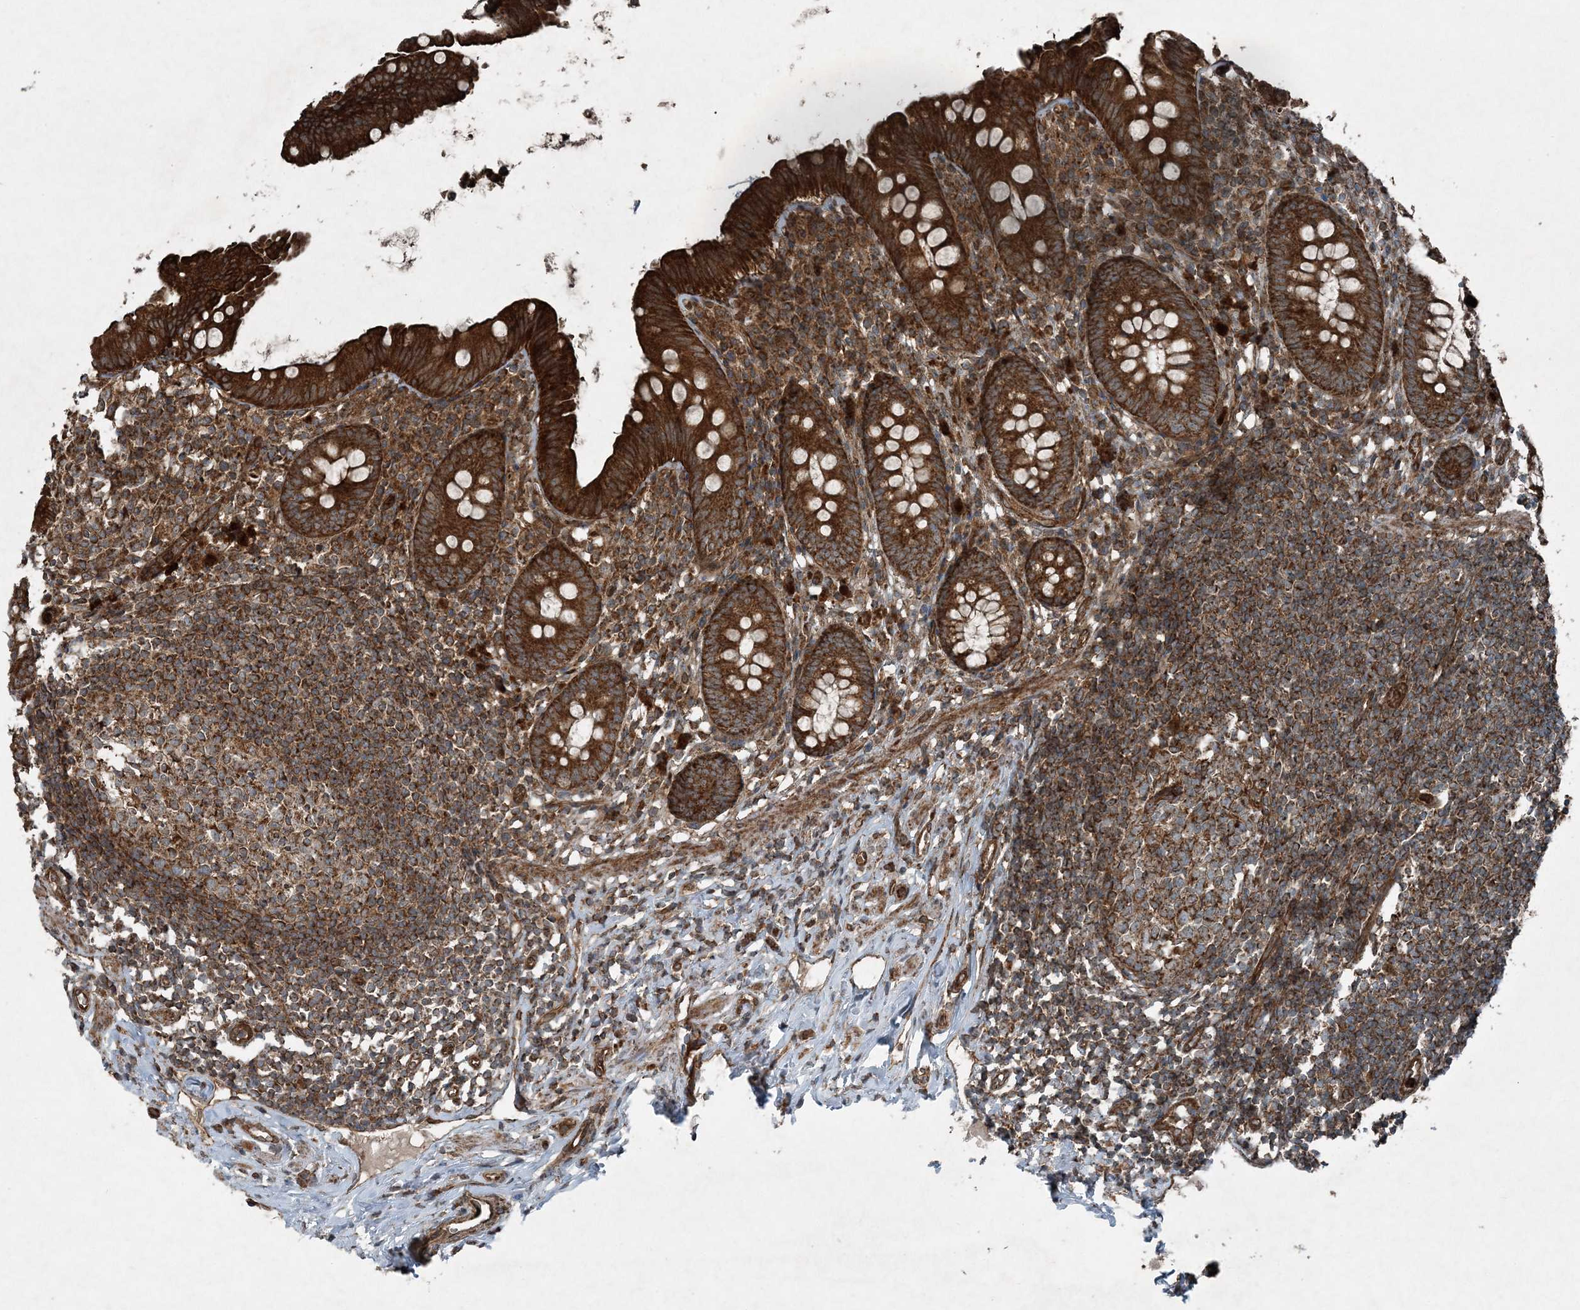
{"staining": {"intensity": "strong", "quantity": ">75%", "location": "cytoplasmic/membranous"}, "tissue": "appendix", "cell_type": "Glandular cells", "image_type": "normal", "snomed": [{"axis": "morphology", "description": "Normal tissue, NOS"}, {"axis": "topography", "description": "Appendix"}], "caption": "DAB immunohistochemical staining of unremarkable appendix demonstrates strong cytoplasmic/membranous protein staining in approximately >75% of glandular cells.", "gene": "COPS7B", "patient": {"sex": "male", "age": 52}}